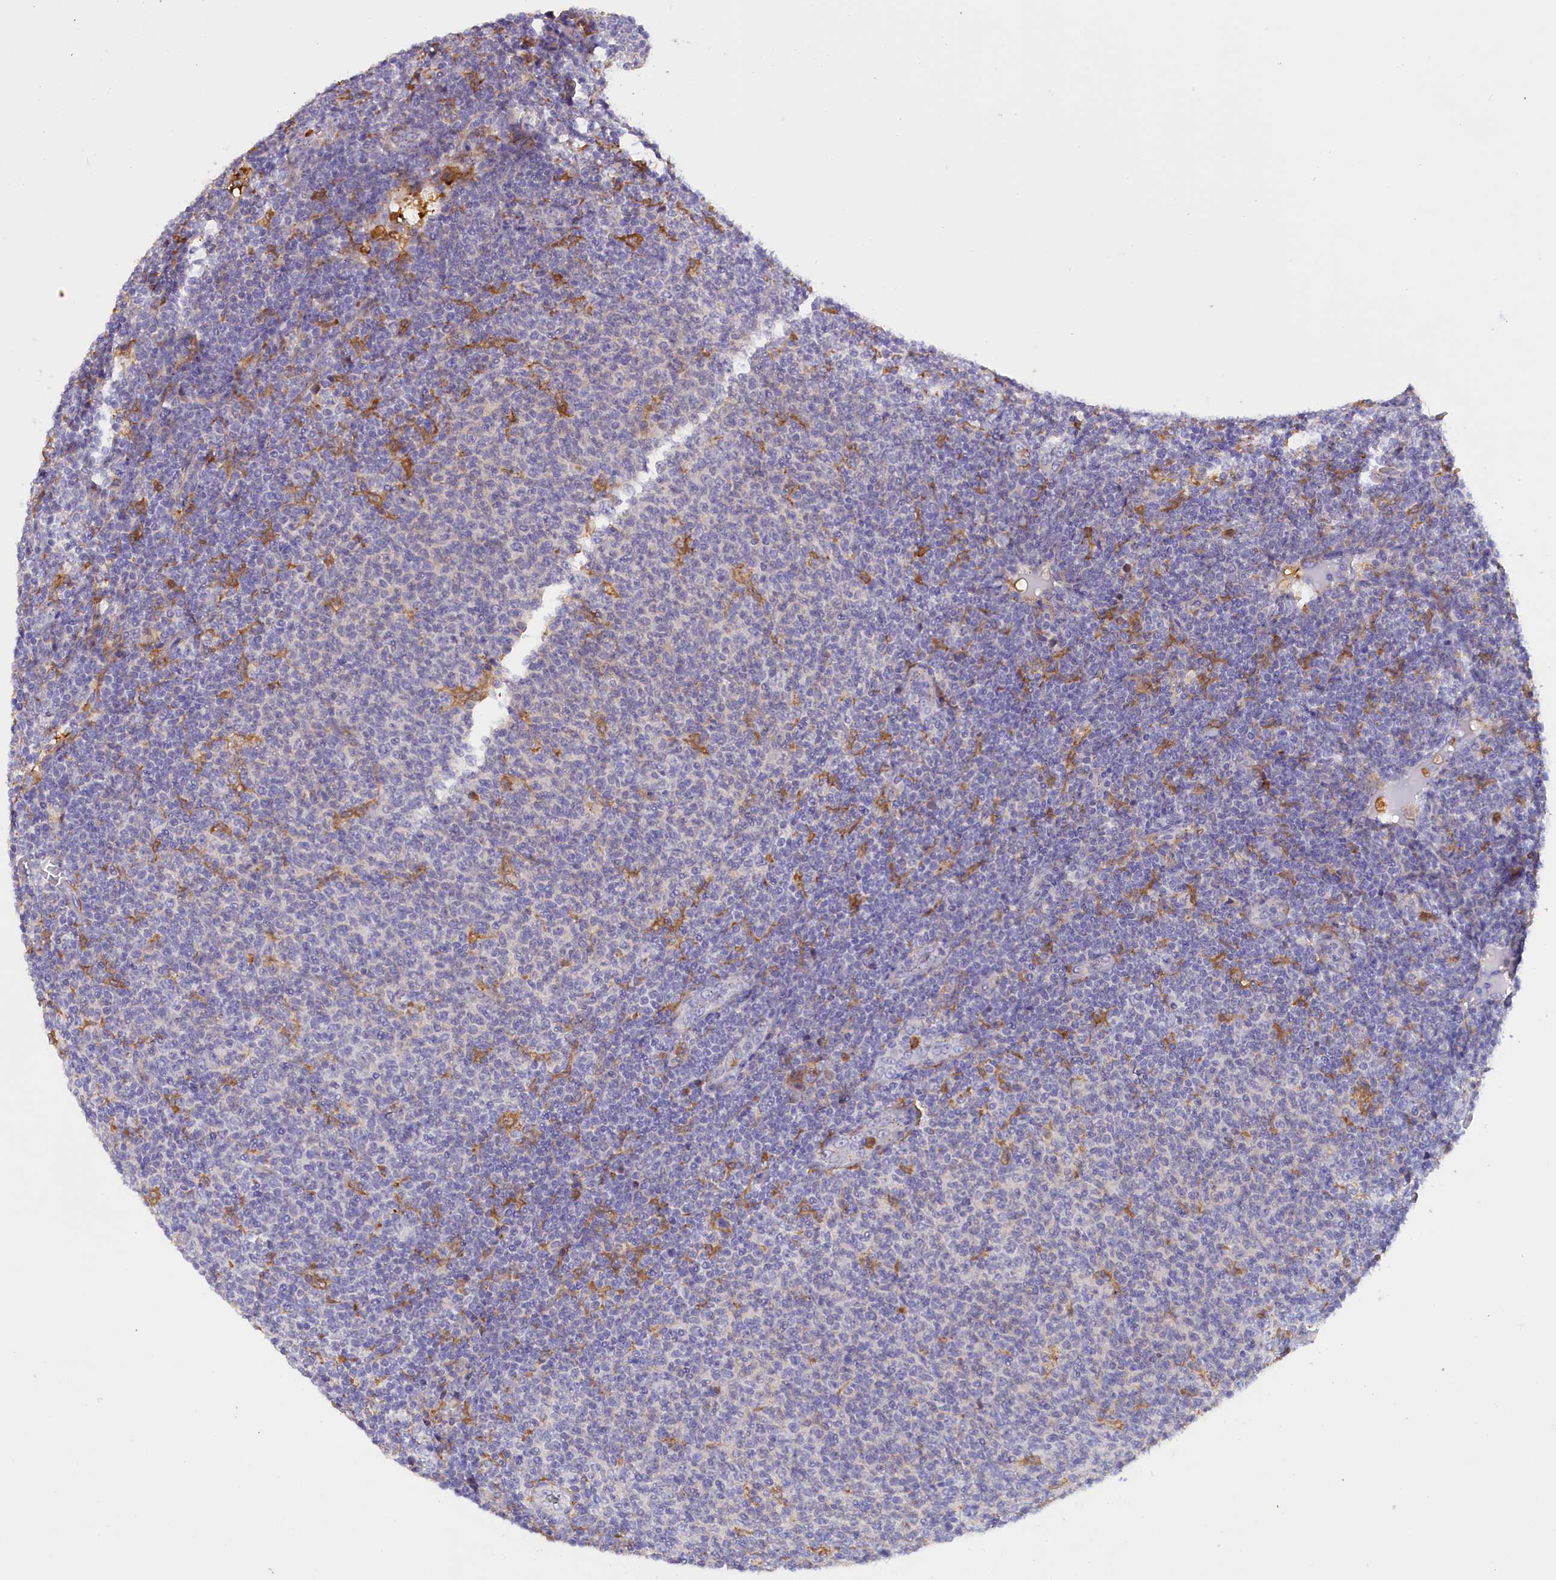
{"staining": {"intensity": "negative", "quantity": "none", "location": "none"}, "tissue": "lymphoma", "cell_type": "Tumor cells", "image_type": "cancer", "snomed": [{"axis": "morphology", "description": "Malignant lymphoma, non-Hodgkin's type, Low grade"}, {"axis": "topography", "description": "Lymph node"}], "caption": "Low-grade malignant lymphoma, non-Hodgkin's type stained for a protein using IHC shows no staining tumor cells.", "gene": "FAM149B1", "patient": {"sex": "male", "age": 66}}